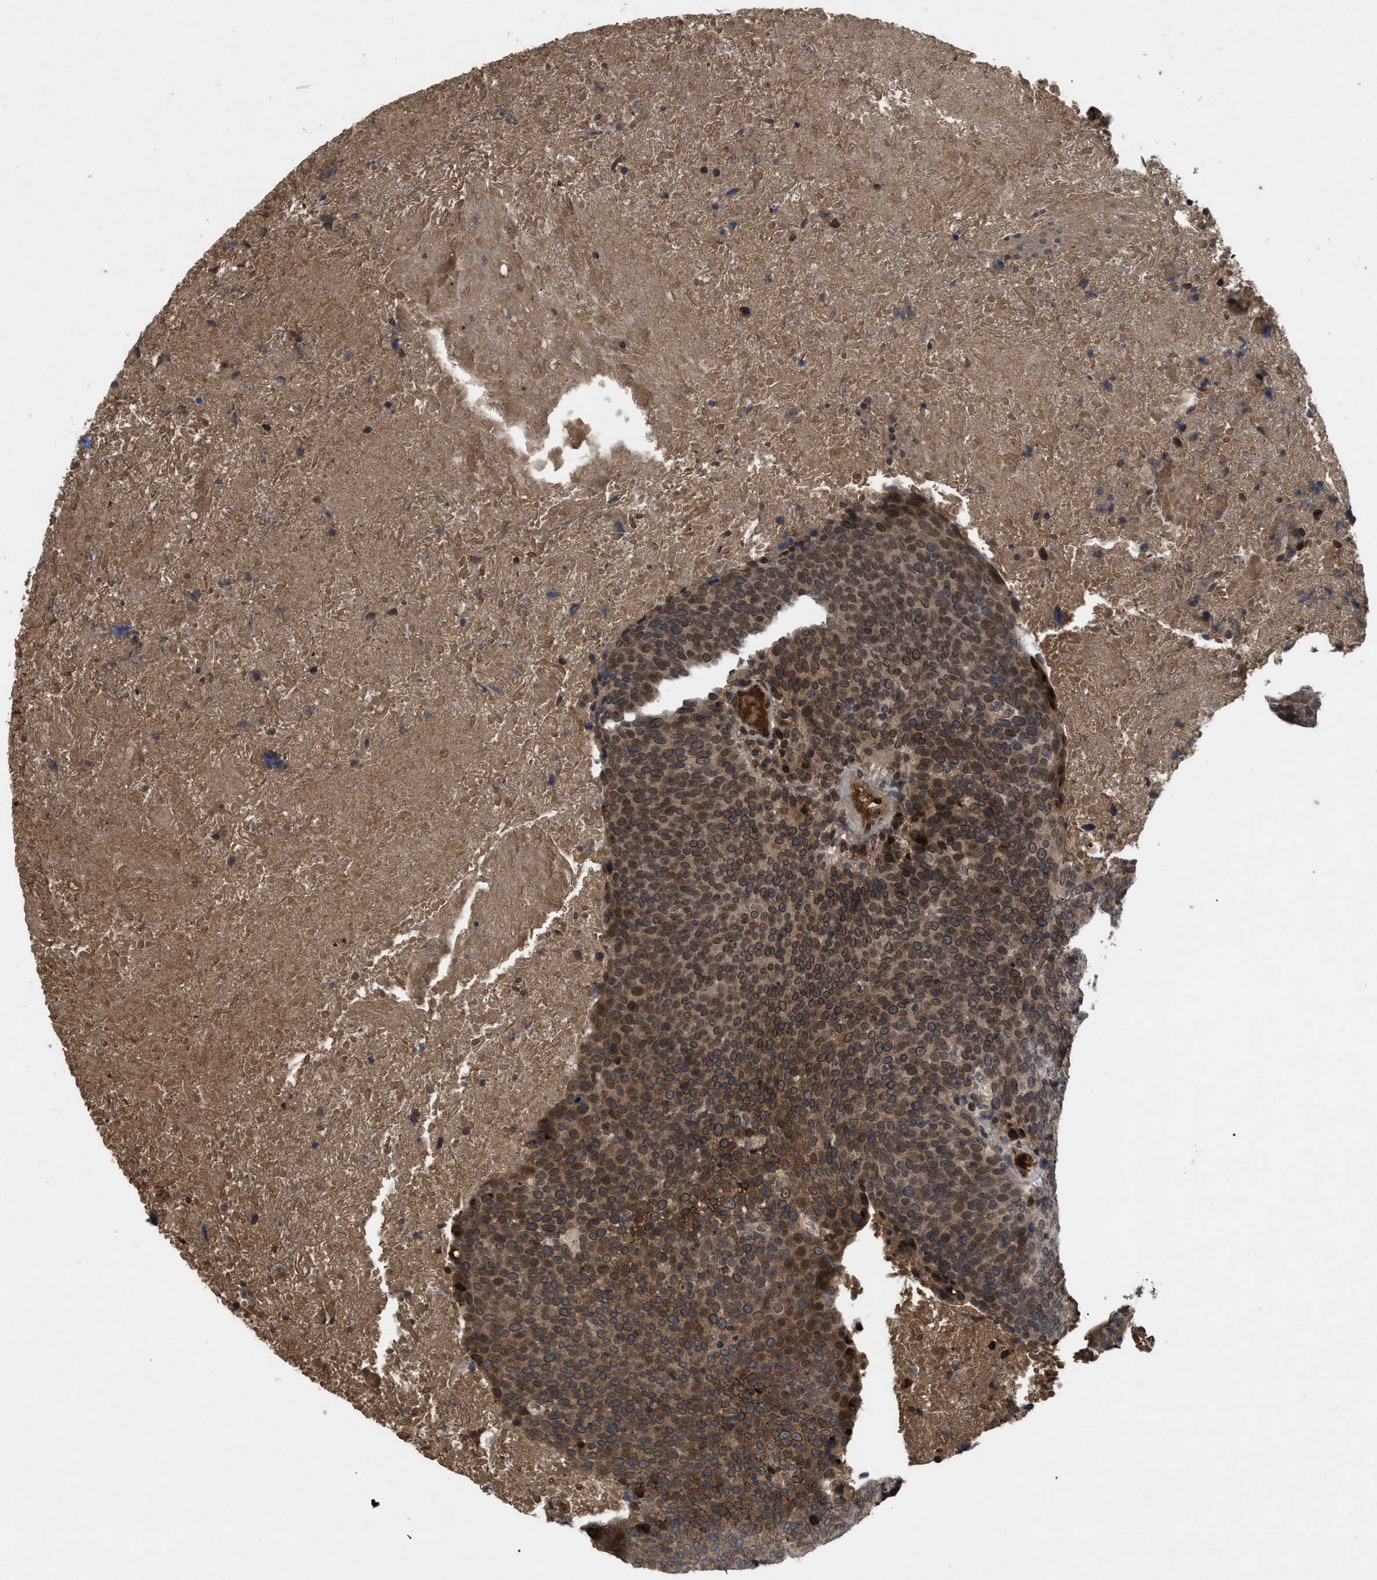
{"staining": {"intensity": "moderate", "quantity": ">75%", "location": "cytoplasmic/membranous,nuclear"}, "tissue": "head and neck cancer", "cell_type": "Tumor cells", "image_type": "cancer", "snomed": [{"axis": "morphology", "description": "Squamous cell carcinoma, NOS"}, {"axis": "morphology", "description": "Squamous cell carcinoma, metastatic, NOS"}, {"axis": "topography", "description": "Lymph node"}, {"axis": "topography", "description": "Head-Neck"}], "caption": "Human head and neck cancer stained with a protein marker shows moderate staining in tumor cells.", "gene": "CRY1", "patient": {"sex": "male", "age": 62}}